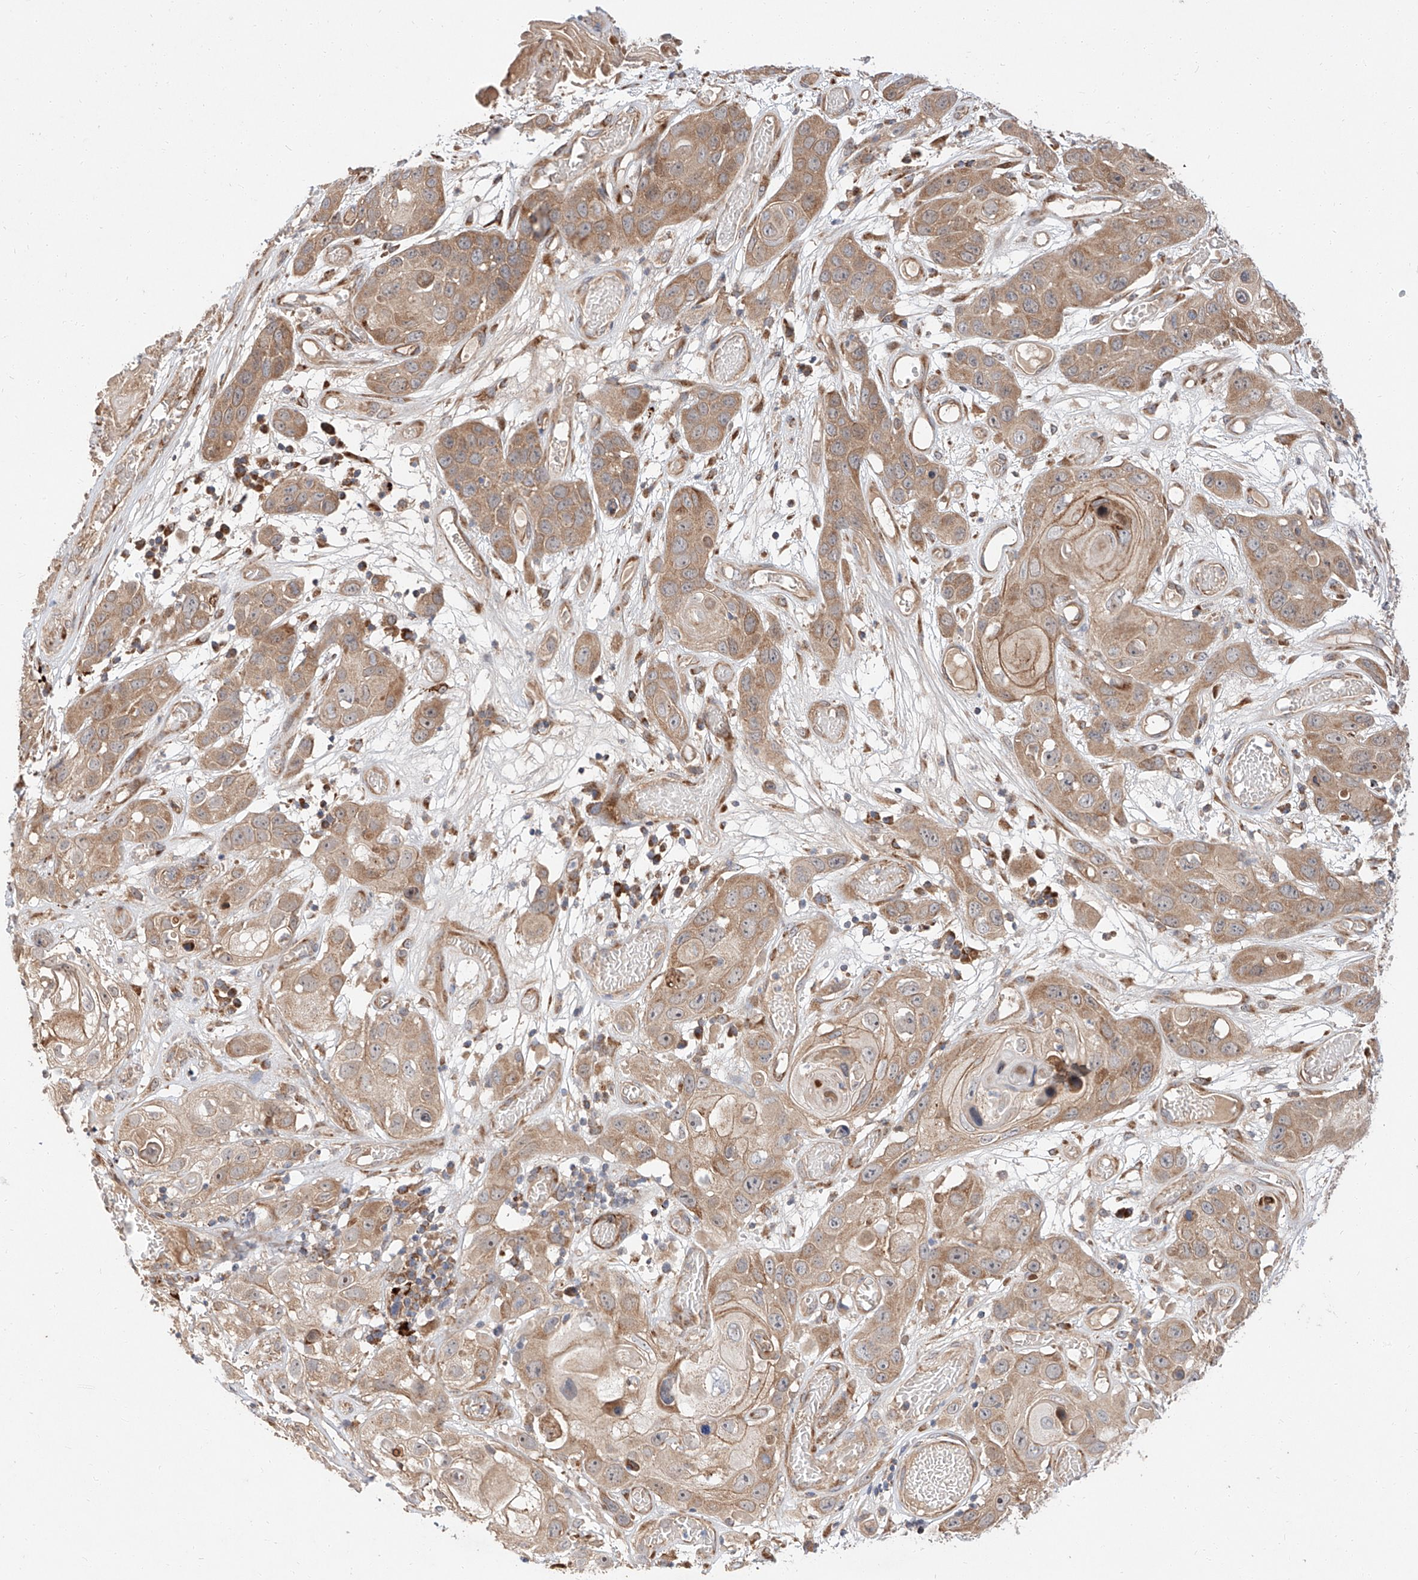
{"staining": {"intensity": "weak", "quantity": ">75%", "location": "cytoplasmic/membranous"}, "tissue": "skin cancer", "cell_type": "Tumor cells", "image_type": "cancer", "snomed": [{"axis": "morphology", "description": "Squamous cell carcinoma, NOS"}, {"axis": "topography", "description": "Skin"}], "caption": "Protein expression analysis of human skin cancer (squamous cell carcinoma) reveals weak cytoplasmic/membranous staining in about >75% of tumor cells. Ihc stains the protein in brown and the nuclei are stained blue.", "gene": "DIRAS3", "patient": {"sex": "male", "age": 55}}